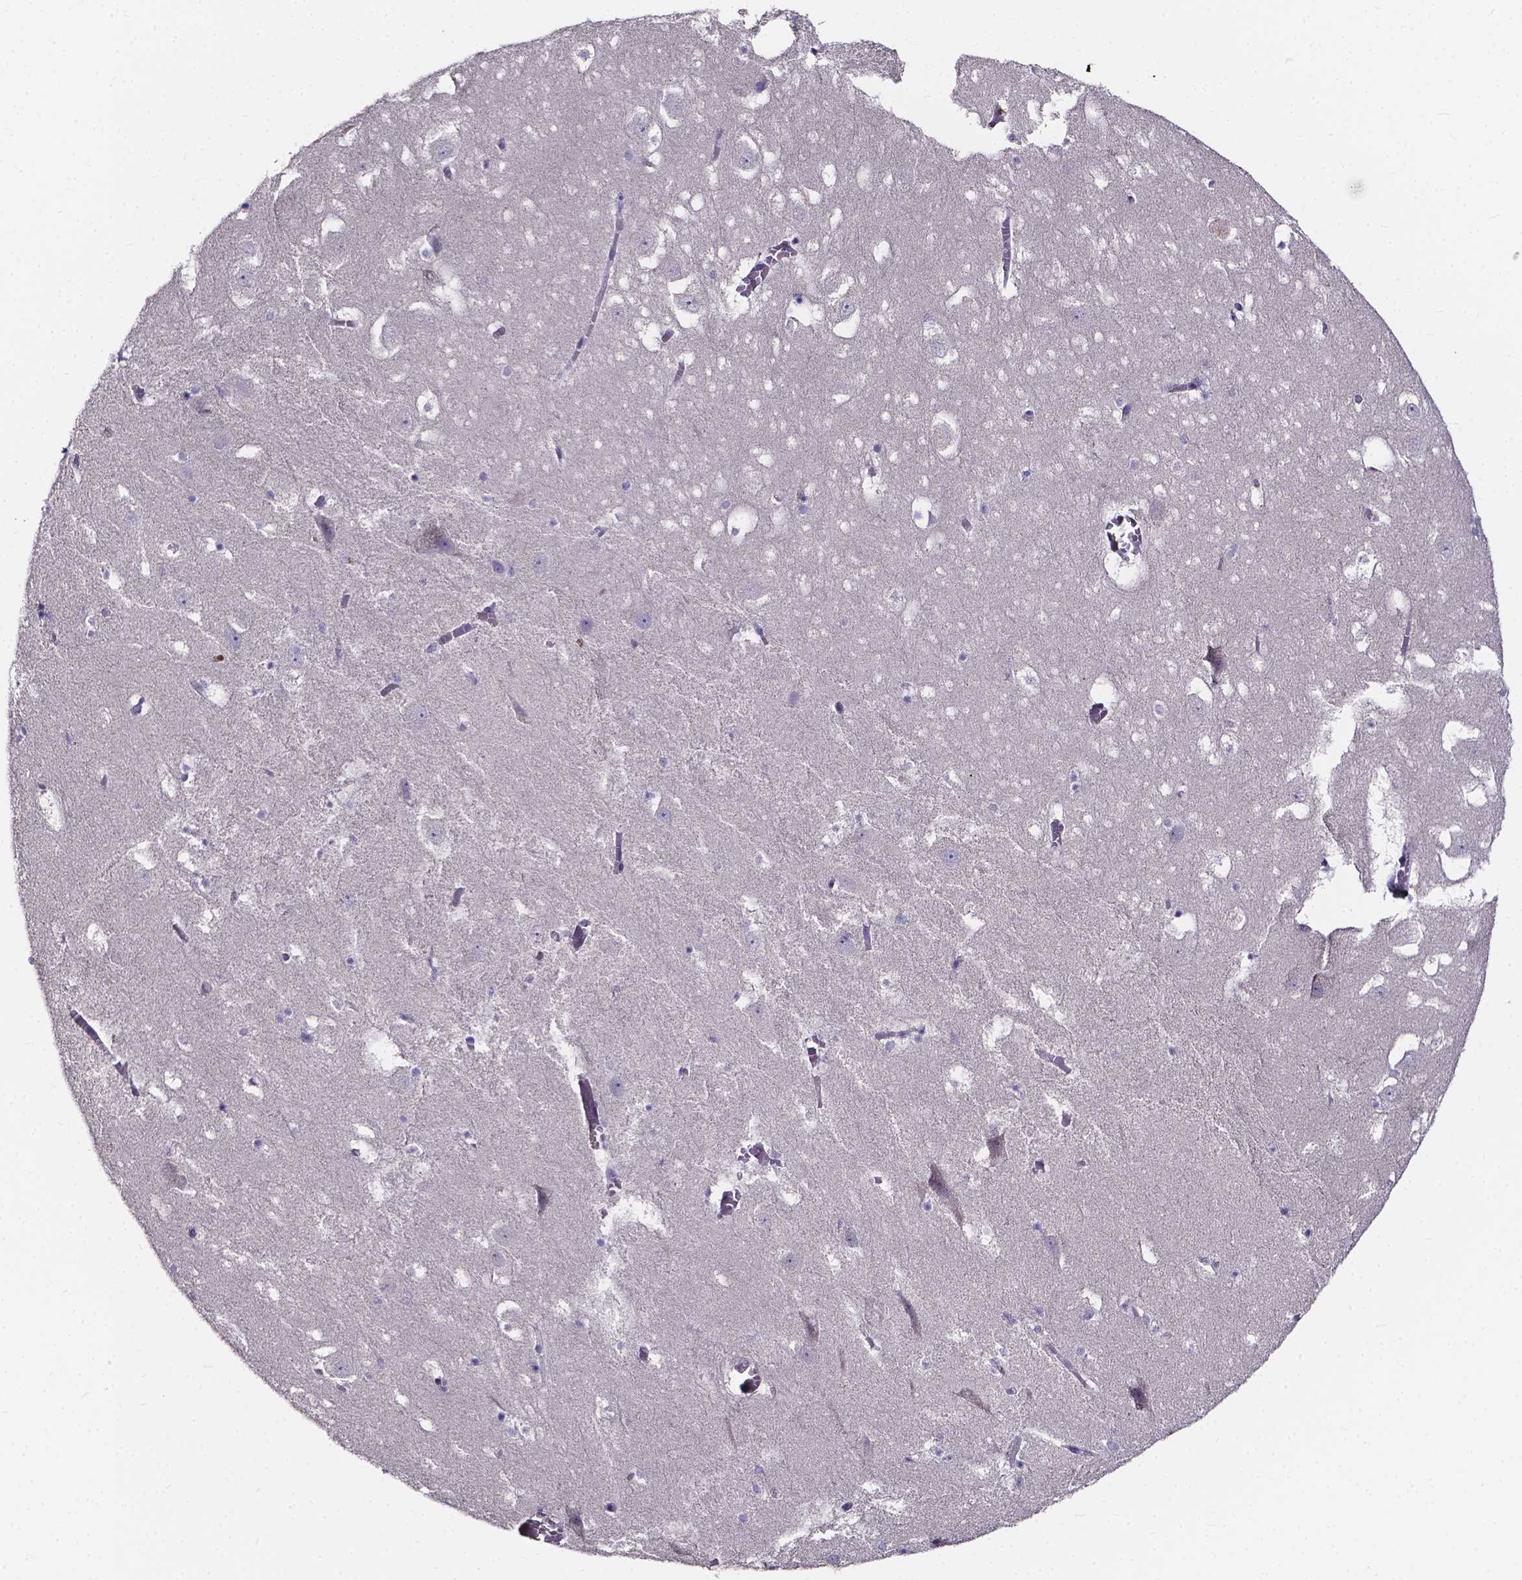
{"staining": {"intensity": "negative", "quantity": "none", "location": "none"}, "tissue": "hippocampus", "cell_type": "Glial cells", "image_type": "normal", "snomed": [{"axis": "morphology", "description": "Normal tissue, NOS"}, {"axis": "topography", "description": "Hippocampus"}], "caption": "DAB immunohistochemical staining of unremarkable human hippocampus shows no significant positivity in glial cells. (Immunohistochemistry (ihc), brightfield microscopy, high magnification).", "gene": "SPOCD1", "patient": {"sex": "male", "age": 45}}